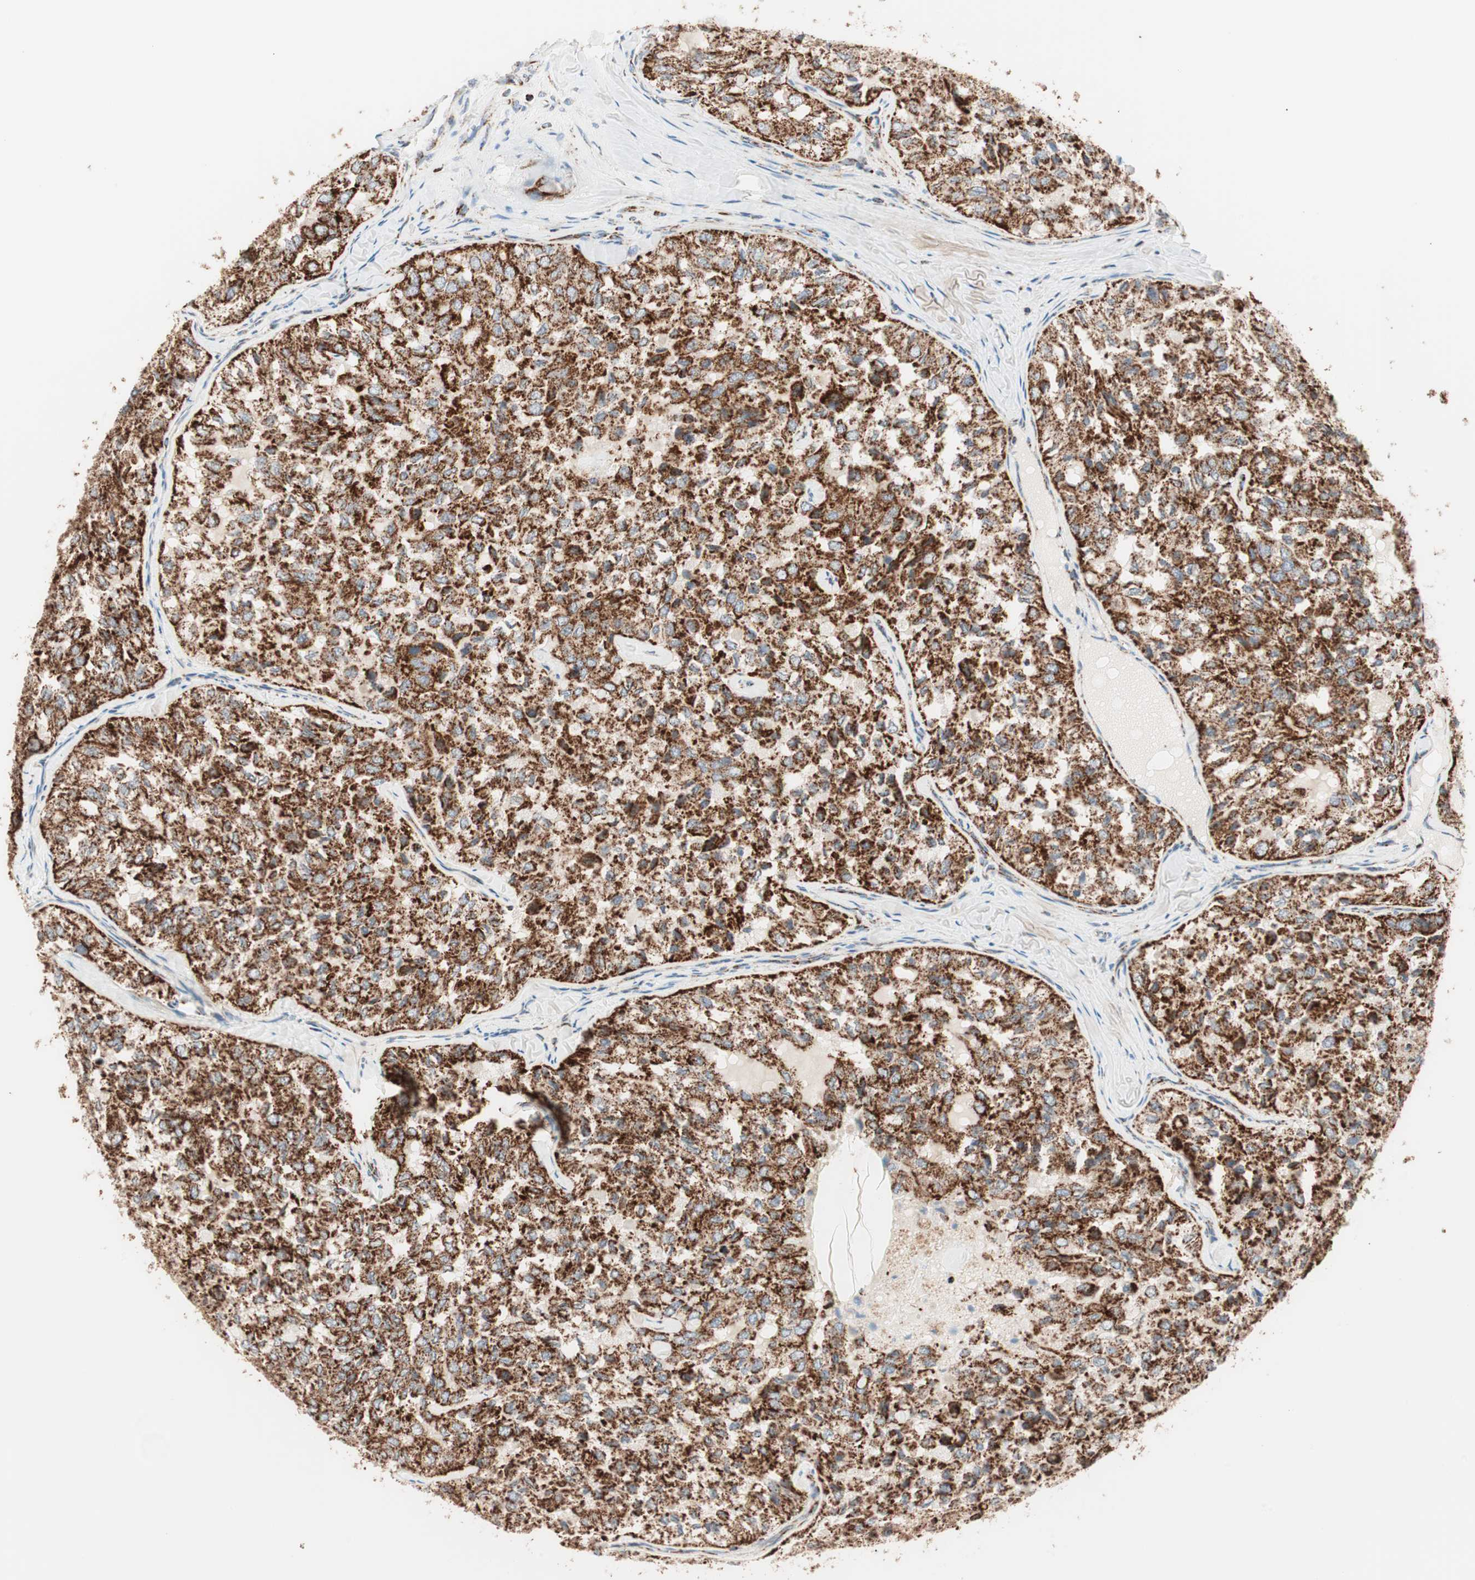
{"staining": {"intensity": "strong", "quantity": ">75%", "location": "cytoplasmic/membranous"}, "tissue": "thyroid cancer", "cell_type": "Tumor cells", "image_type": "cancer", "snomed": [{"axis": "morphology", "description": "Follicular adenoma carcinoma, NOS"}, {"axis": "topography", "description": "Thyroid gland"}], "caption": "Thyroid cancer stained for a protein shows strong cytoplasmic/membranous positivity in tumor cells.", "gene": "TOMM20", "patient": {"sex": "male", "age": 75}}